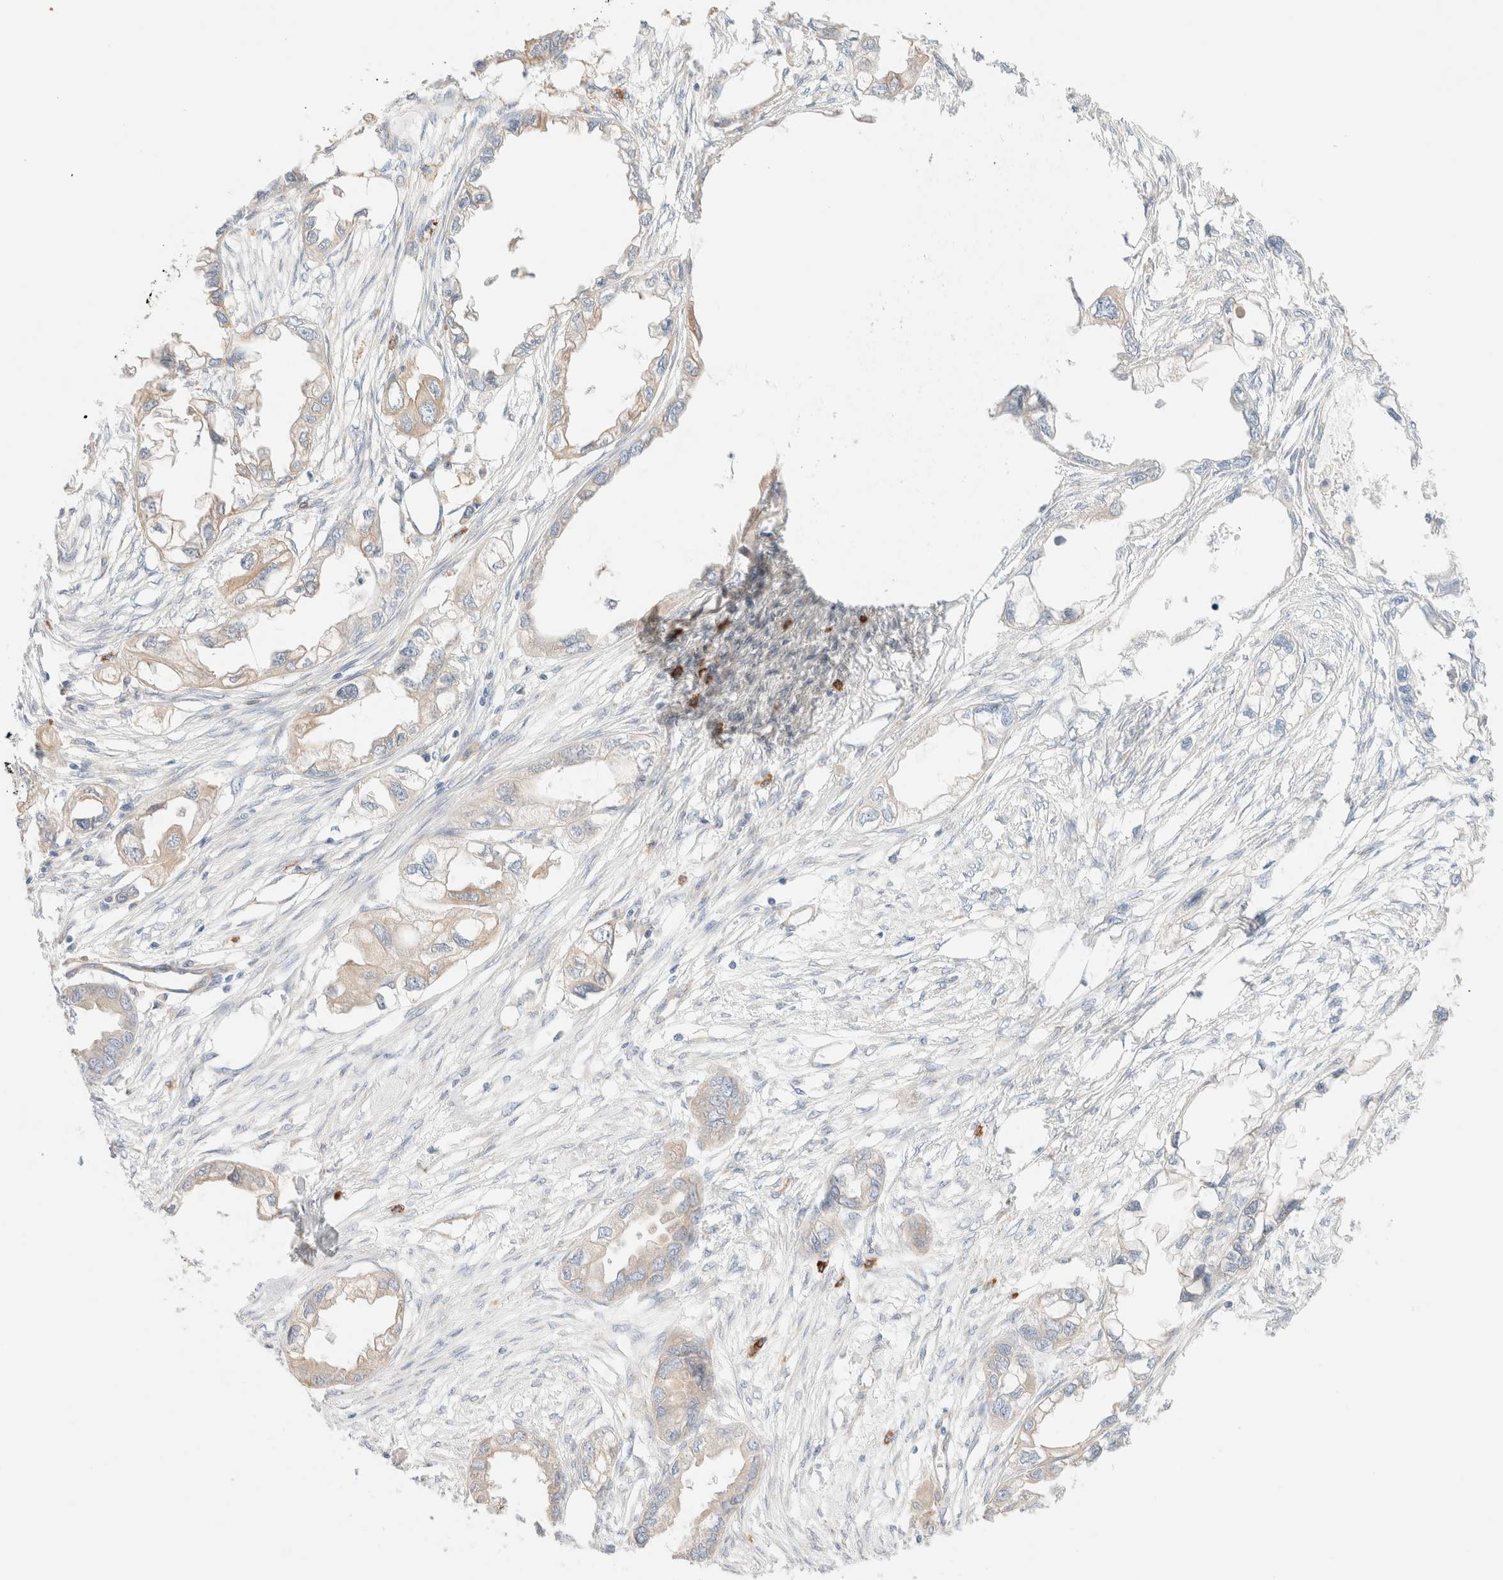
{"staining": {"intensity": "weak", "quantity": "<25%", "location": "cytoplasmic/membranous"}, "tissue": "endometrial cancer", "cell_type": "Tumor cells", "image_type": "cancer", "snomed": [{"axis": "morphology", "description": "Adenocarcinoma, NOS"}, {"axis": "morphology", "description": "Adenocarcinoma, metastatic, NOS"}, {"axis": "topography", "description": "Adipose tissue"}, {"axis": "topography", "description": "Endometrium"}], "caption": "Immunohistochemistry (IHC) image of neoplastic tissue: human endometrial cancer (metastatic adenocarcinoma) stained with DAB reveals no significant protein expression in tumor cells. (Brightfield microscopy of DAB (3,3'-diaminobenzidine) immunohistochemistry at high magnification).", "gene": "NIBAN2", "patient": {"sex": "female", "age": 67}}